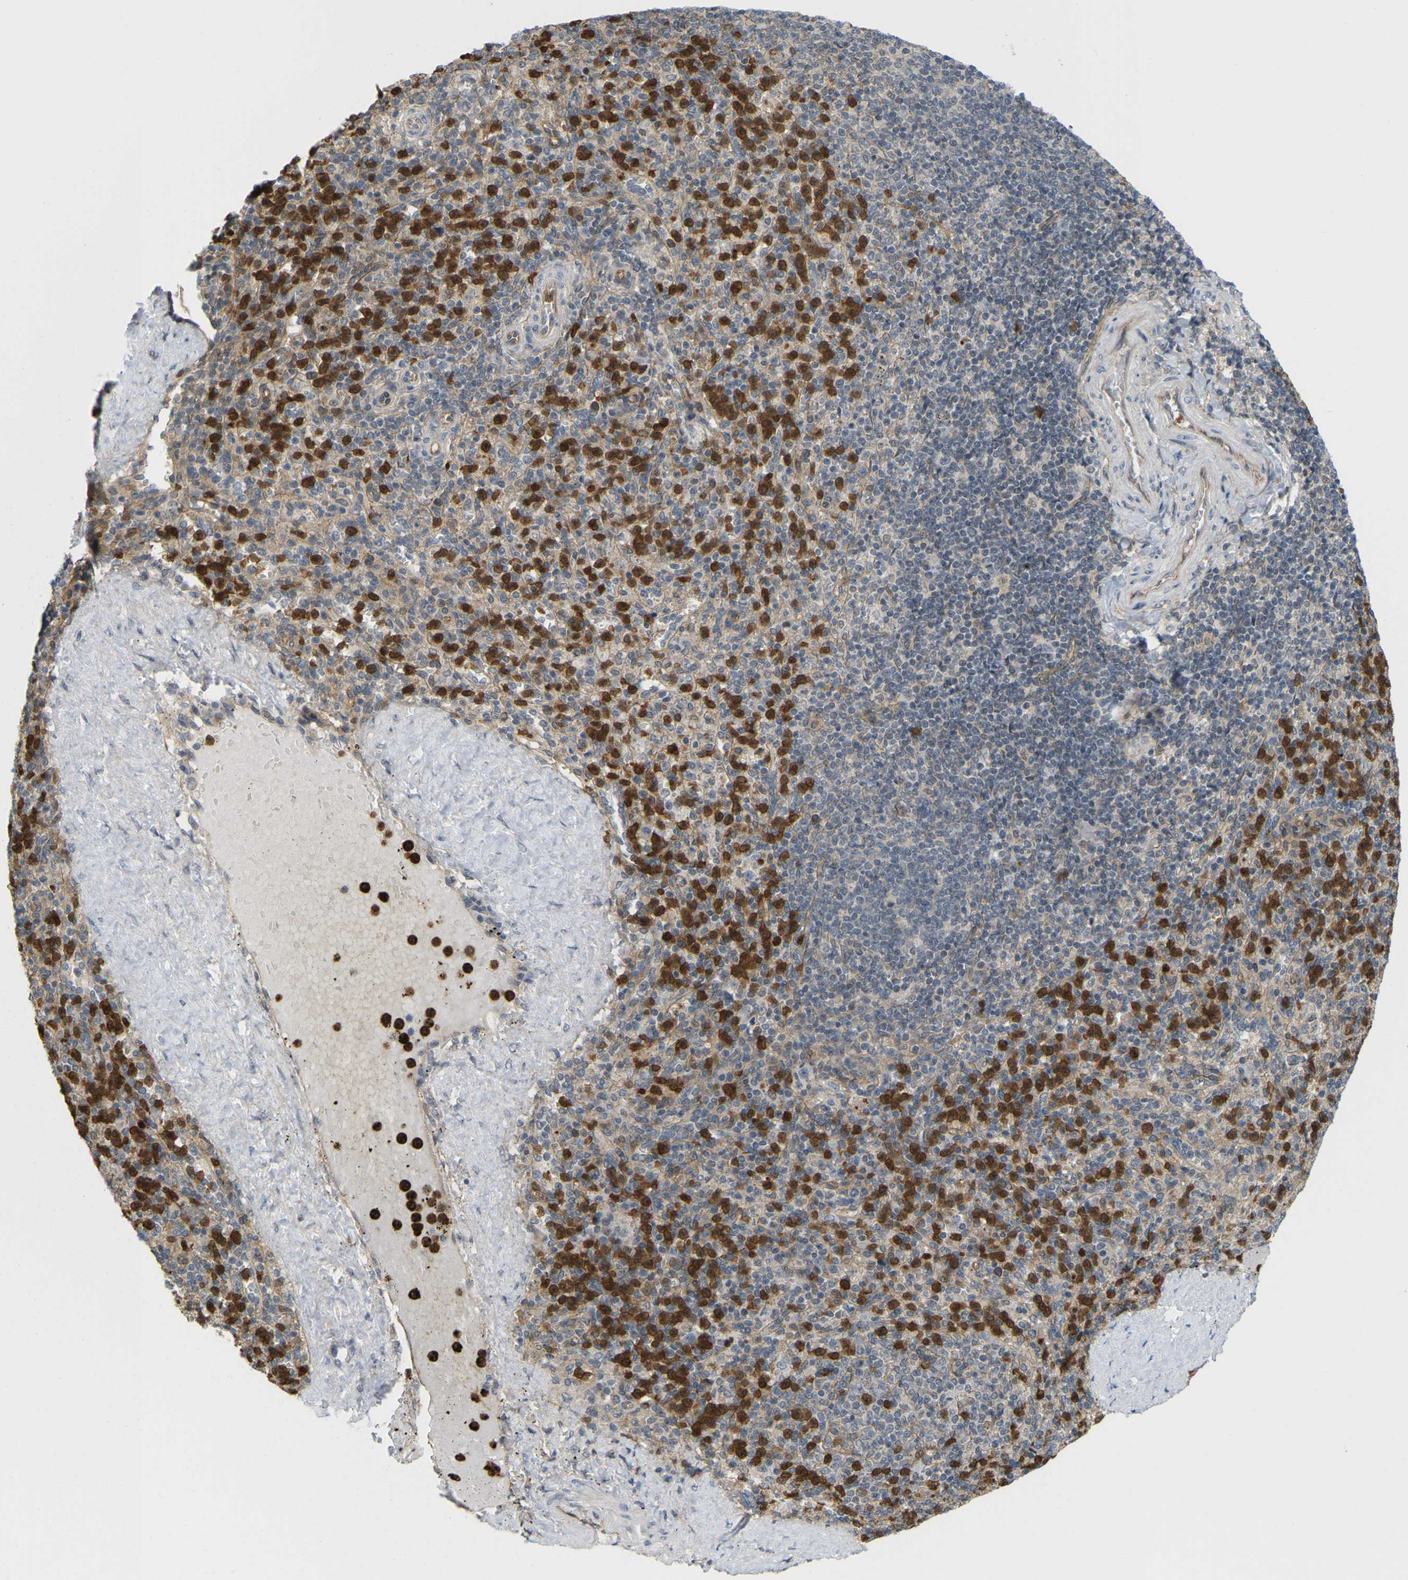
{"staining": {"intensity": "strong", "quantity": ">75%", "location": "cytoplasmic/membranous"}, "tissue": "spleen", "cell_type": "Cells in red pulp", "image_type": "normal", "snomed": [{"axis": "morphology", "description": "Normal tissue, NOS"}, {"axis": "topography", "description": "Spleen"}], "caption": "Immunohistochemistry photomicrograph of unremarkable human spleen stained for a protein (brown), which displays high levels of strong cytoplasmic/membranous staining in about >75% of cells in red pulp.", "gene": "SERPINB5", "patient": {"sex": "male", "age": 36}}